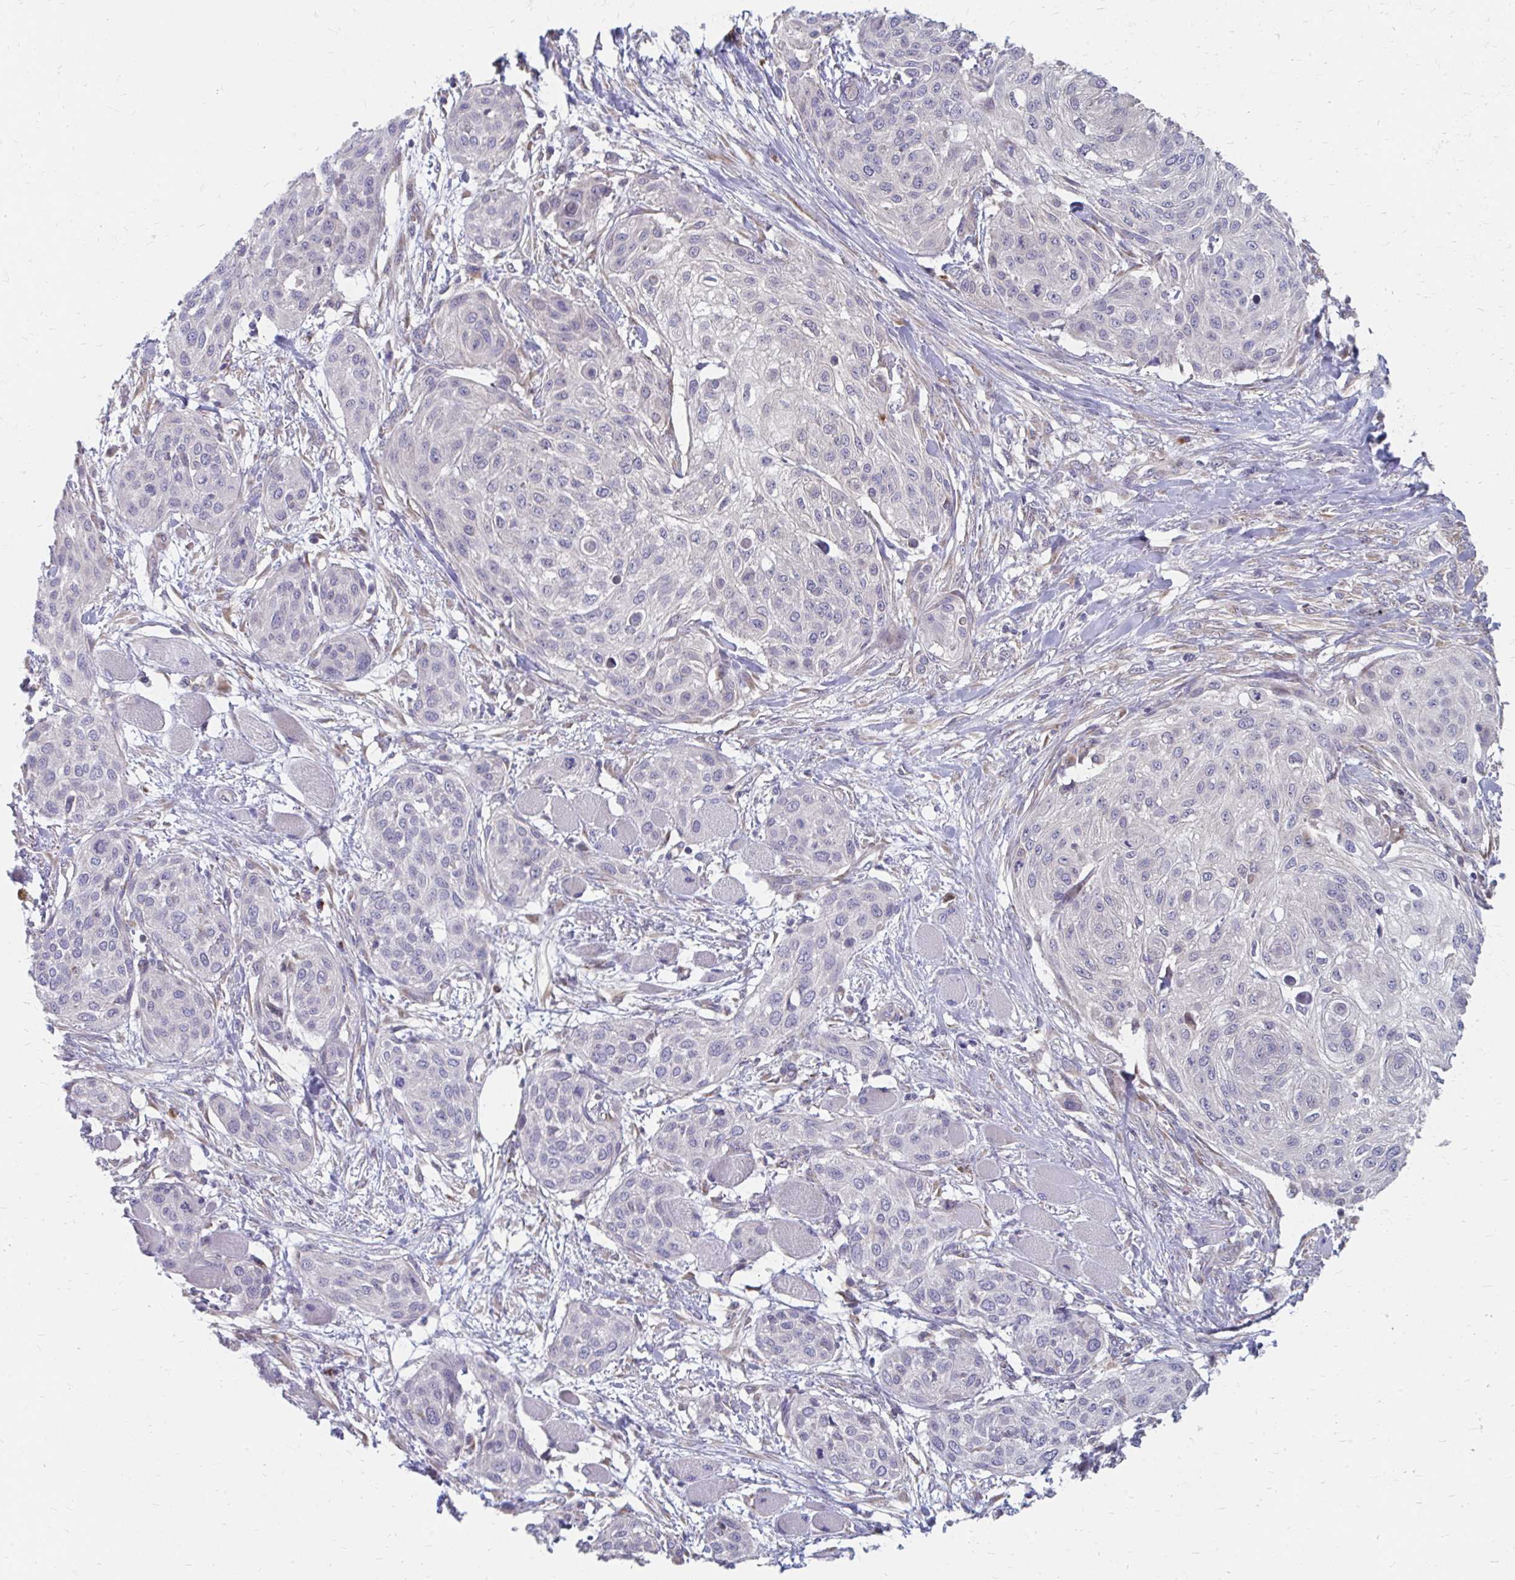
{"staining": {"intensity": "negative", "quantity": "none", "location": "none"}, "tissue": "skin cancer", "cell_type": "Tumor cells", "image_type": "cancer", "snomed": [{"axis": "morphology", "description": "Squamous cell carcinoma, NOS"}, {"axis": "topography", "description": "Skin"}], "caption": "Immunohistochemistry histopathology image of neoplastic tissue: skin squamous cell carcinoma stained with DAB (3,3'-diaminobenzidine) reveals no significant protein staining in tumor cells.", "gene": "PABIR3", "patient": {"sex": "female", "age": 87}}